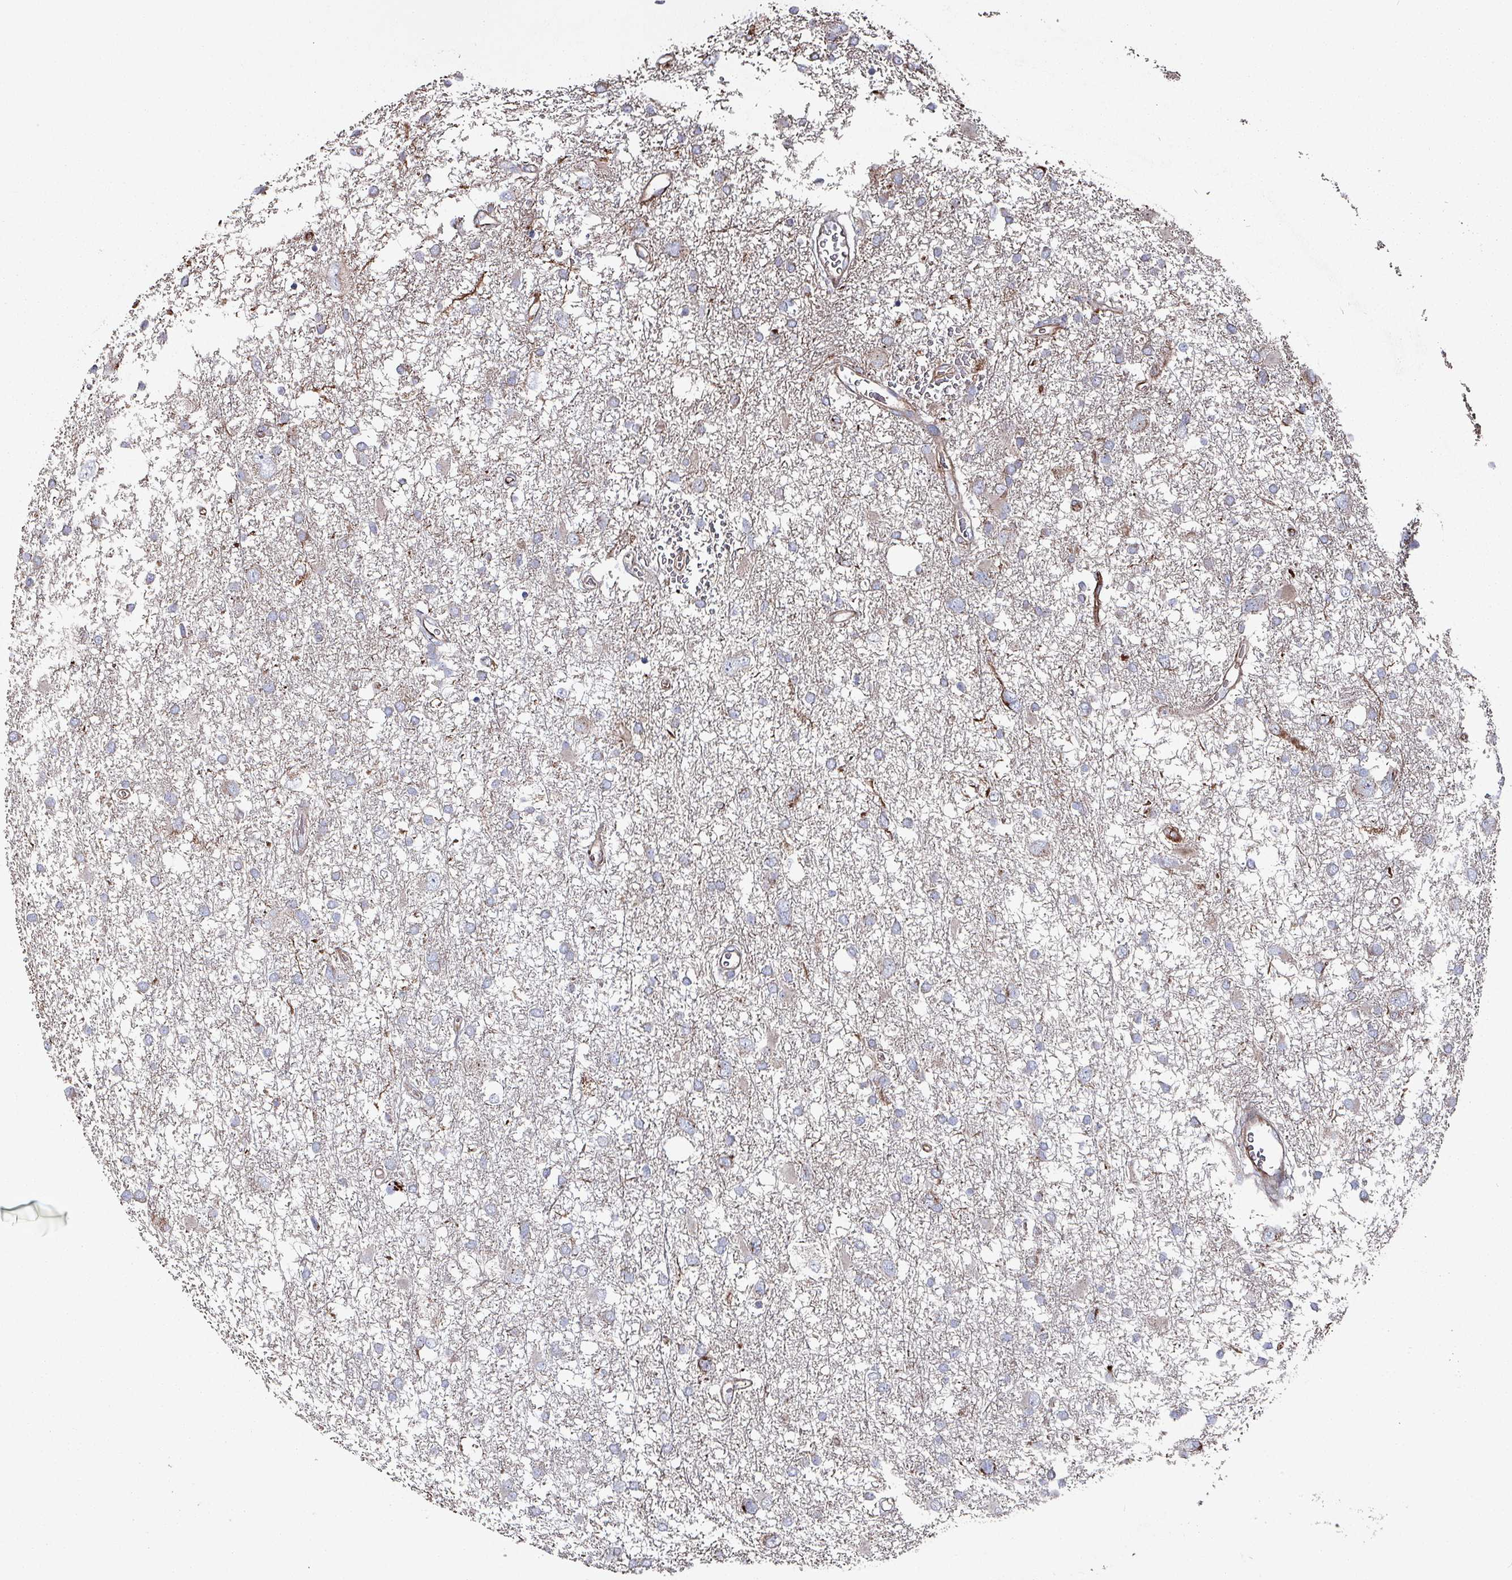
{"staining": {"intensity": "negative", "quantity": "none", "location": "none"}, "tissue": "glioma", "cell_type": "Tumor cells", "image_type": "cancer", "snomed": [{"axis": "morphology", "description": "Glioma, malignant, High grade"}, {"axis": "topography", "description": "Brain"}], "caption": "There is no significant expression in tumor cells of glioma. The staining is performed using DAB (3,3'-diaminobenzidine) brown chromogen with nuclei counter-stained in using hematoxylin.", "gene": "ANO10", "patient": {"sex": "male", "age": 61}}